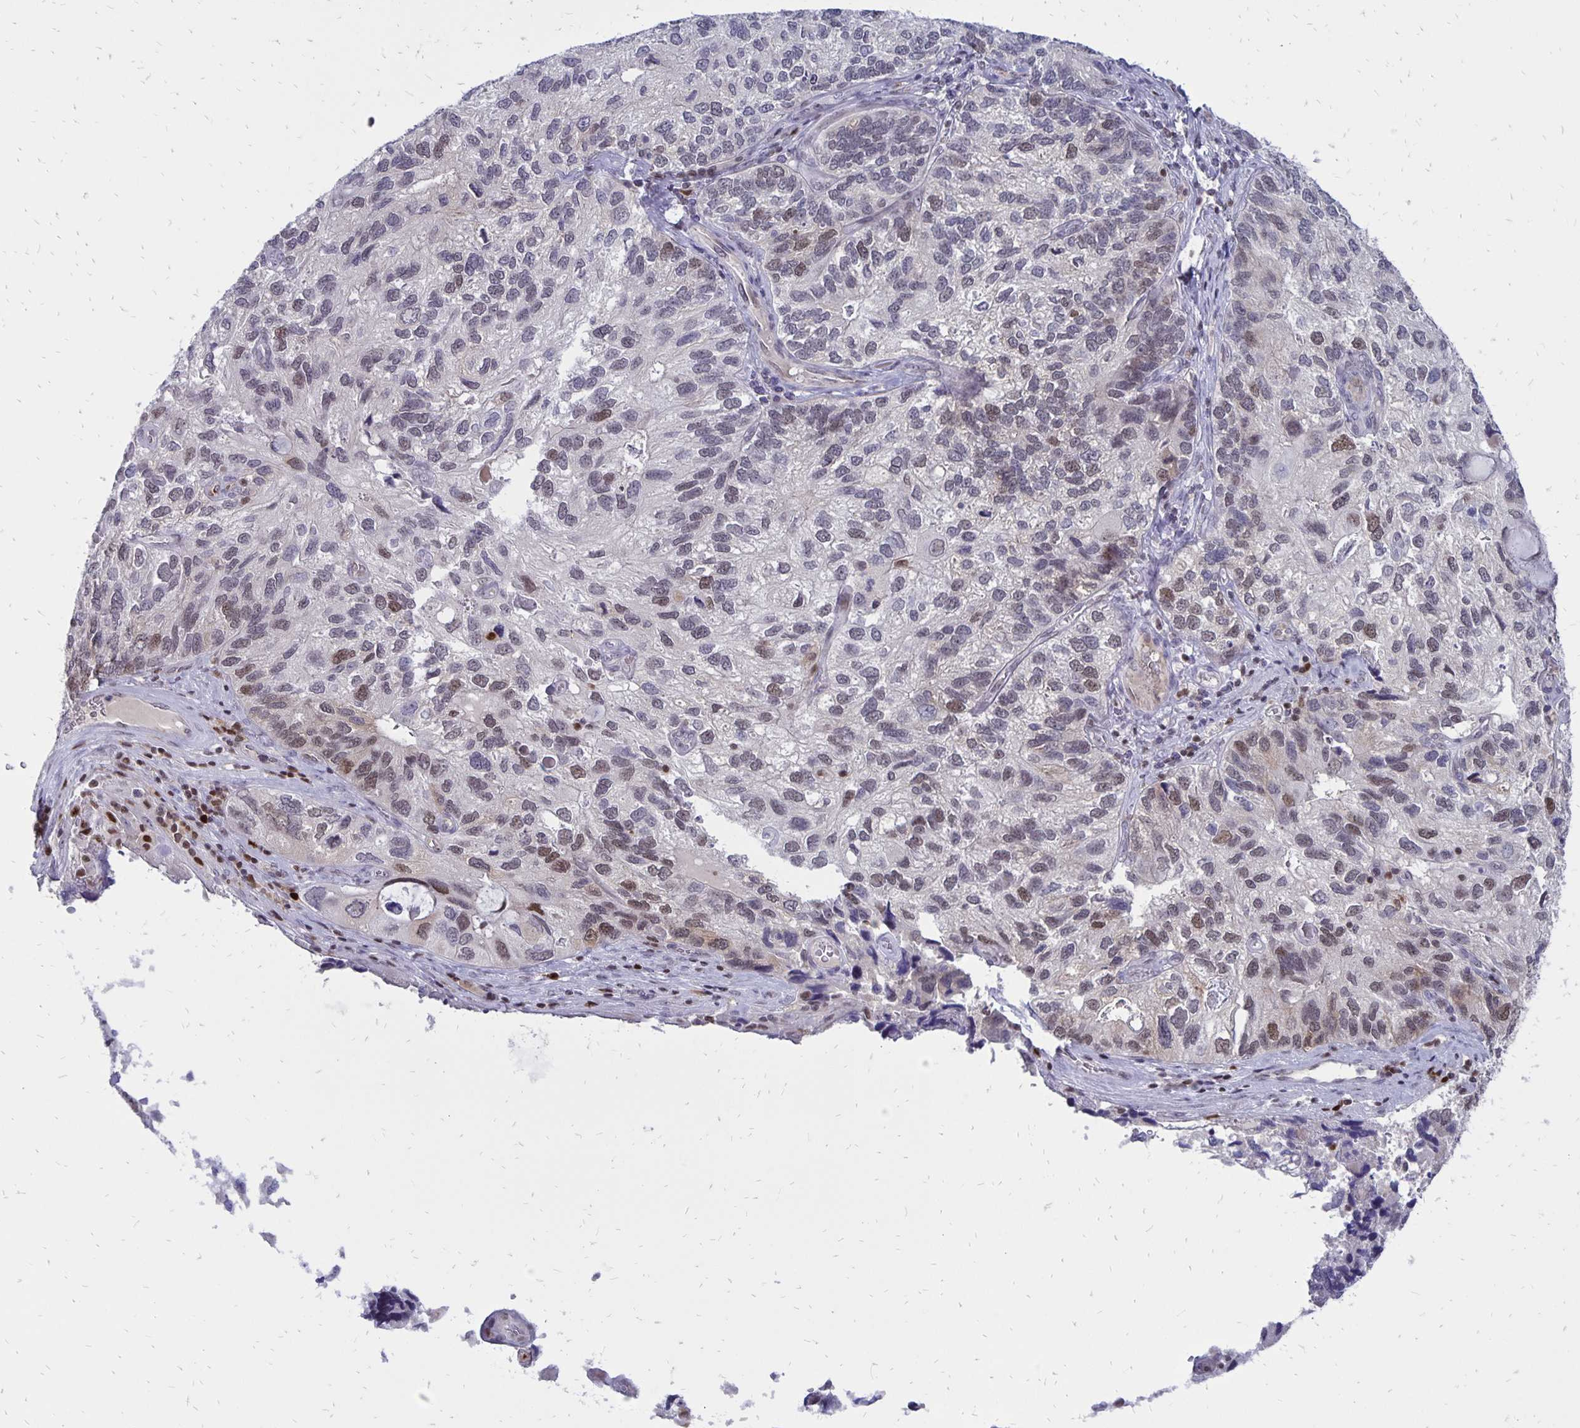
{"staining": {"intensity": "weak", "quantity": "<25%", "location": "nuclear"}, "tissue": "endometrial cancer", "cell_type": "Tumor cells", "image_type": "cancer", "snomed": [{"axis": "morphology", "description": "Carcinoma, NOS"}, {"axis": "topography", "description": "Uterus"}], "caption": "Protein analysis of endometrial carcinoma demonstrates no significant expression in tumor cells.", "gene": "DCK", "patient": {"sex": "female", "age": 76}}